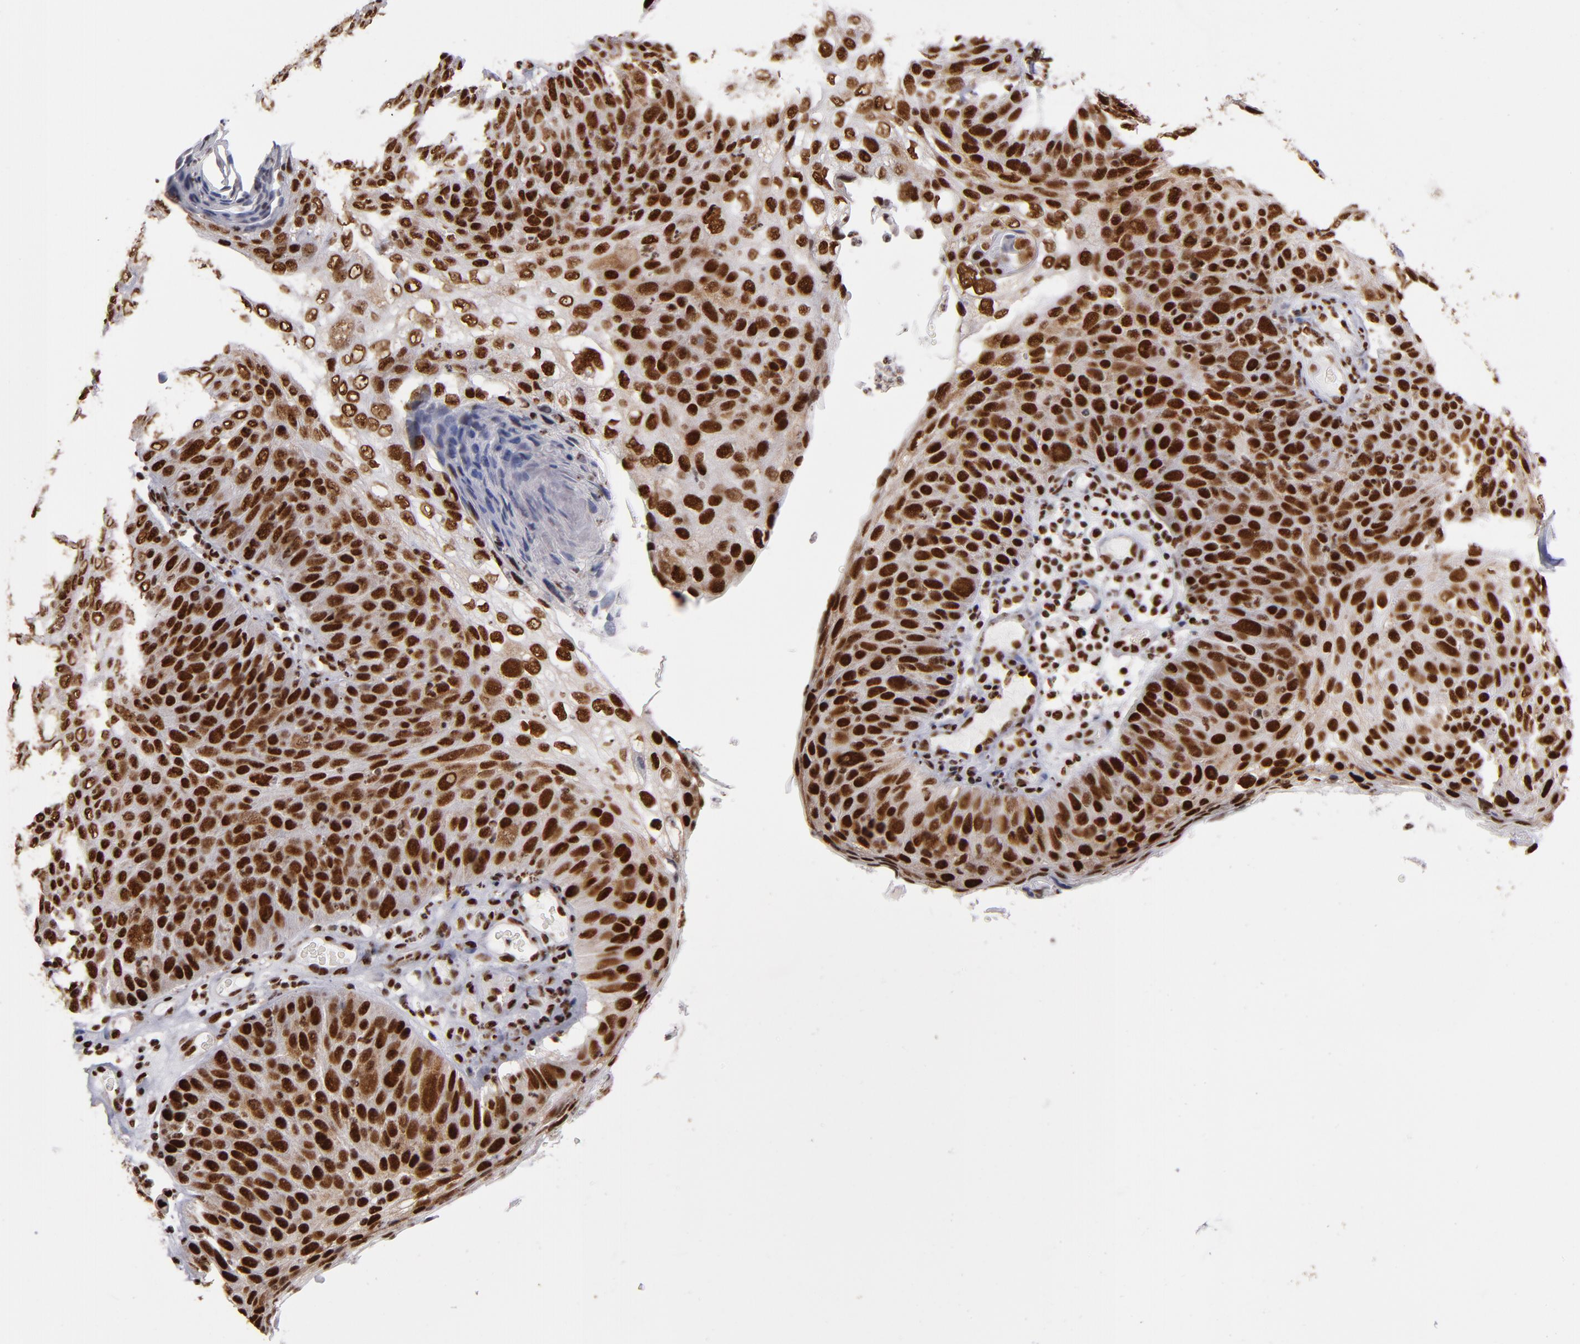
{"staining": {"intensity": "strong", "quantity": ">75%", "location": "nuclear"}, "tissue": "skin cancer", "cell_type": "Tumor cells", "image_type": "cancer", "snomed": [{"axis": "morphology", "description": "Squamous cell carcinoma, NOS"}, {"axis": "topography", "description": "Skin"}], "caption": "Protein analysis of skin cancer tissue reveals strong nuclear expression in approximately >75% of tumor cells. The staining was performed using DAB (3,3'-diaminobenzidine) to visualize the protein expression in brown, while the nuclei were stained in blue with hematoxylin (Magnification: 20x).", "gene": "MRE11", "patient": {"sex": "male", "age": 87}}